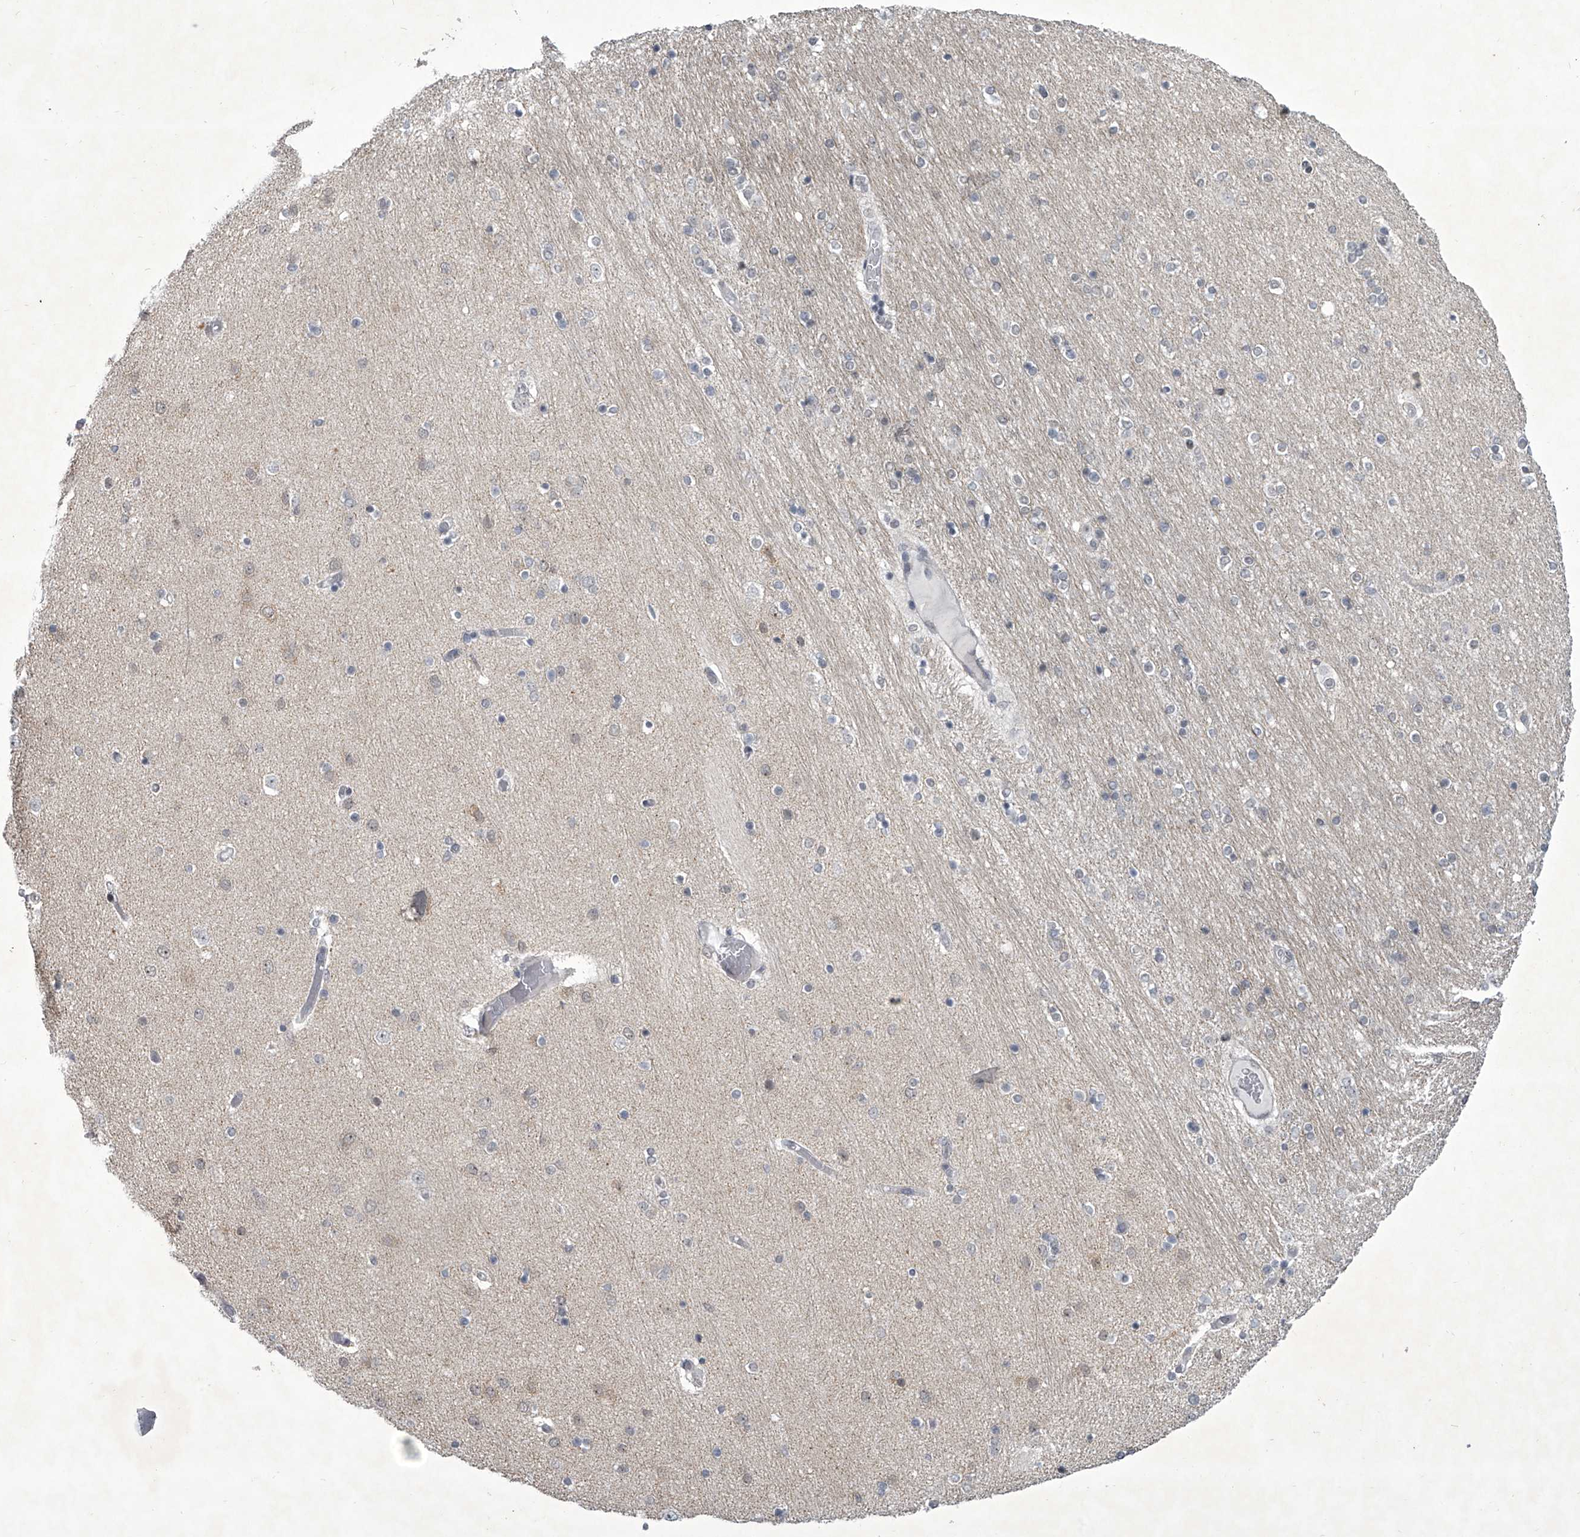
{"staining": {"intensity": "negative", "quantity": "none", "location": "none"}, "tissue": "hippocampus", "cell_type": "Glial cells", "image_type": "normal", "snomed": [{"axis": "morphology", "description": "Normal tissue, NOS"}, {"axis": "topography", "description": "Hippocampus"}], "caption": "Photomicrograph shows no protein staining in glial cells of benign hippocampus.", "gene": "MLLT1", "patient": {"sex": "female", "age": 54}}